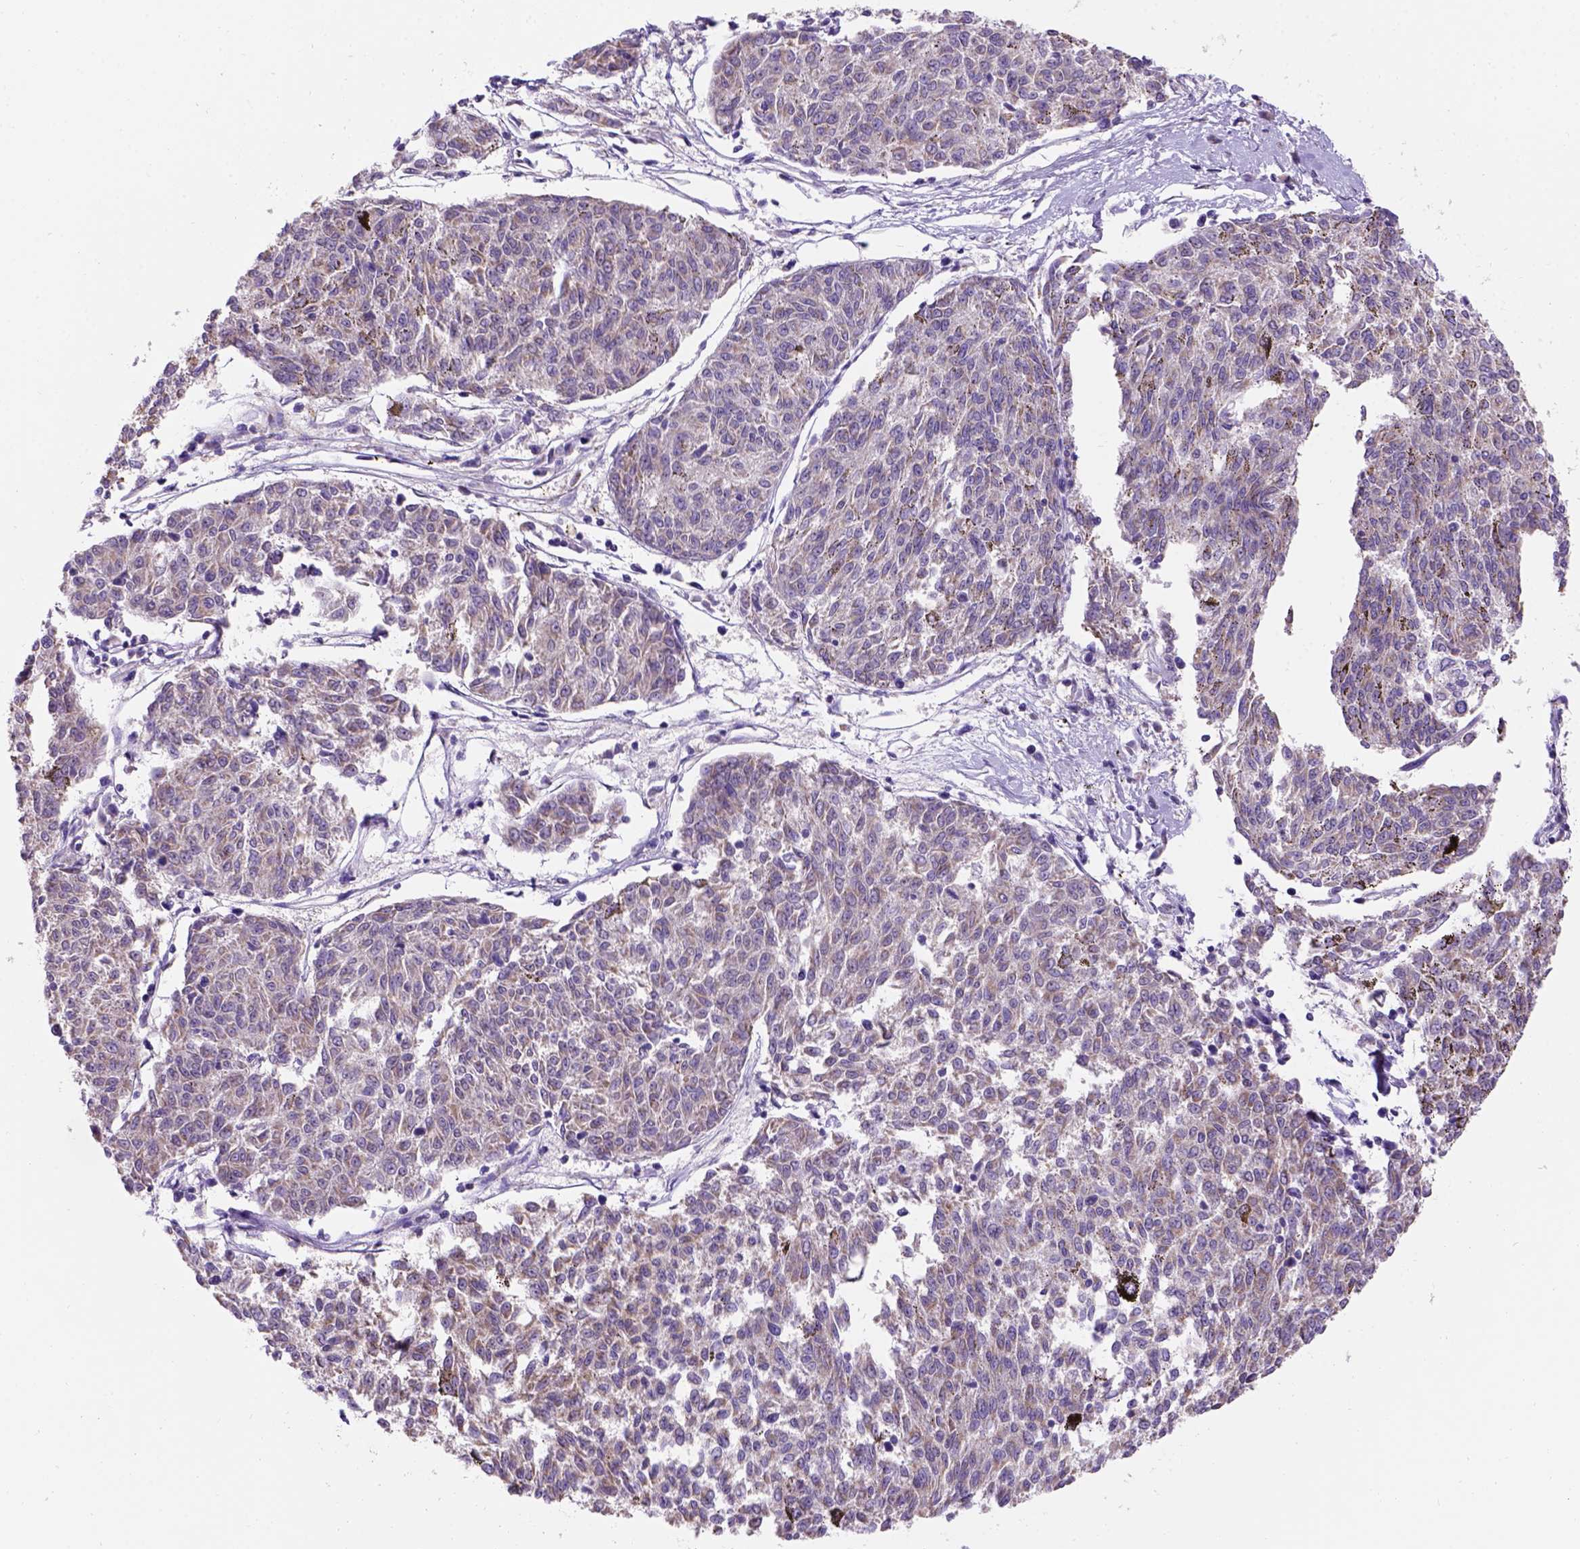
{"staining": {"intensity": "weak", "quantity": "25%-75%", "location": "cytoplasmic/membranous"}, "tissue": "melanoma", "cell_type": "Tumor cells", "image_type": "cancer", "snomed": [{"axis": "morphology", "description": "Malignant melanoma, NOS"}, {"axis": "topography", "description": "Skin"}], "caption": "Brown immunohistochemical staining in malignant melanoma exhibits weak cytoplasmic/membranous positivity in about 25%-75% of tumor cells. The protein of interest is stained brown, and the nuclei are stained in blue (DAB IHC with brightfield microscopy, high magnification).", "gene": "L2HGDH", "patient": {"sex": "female", "age": 72}}